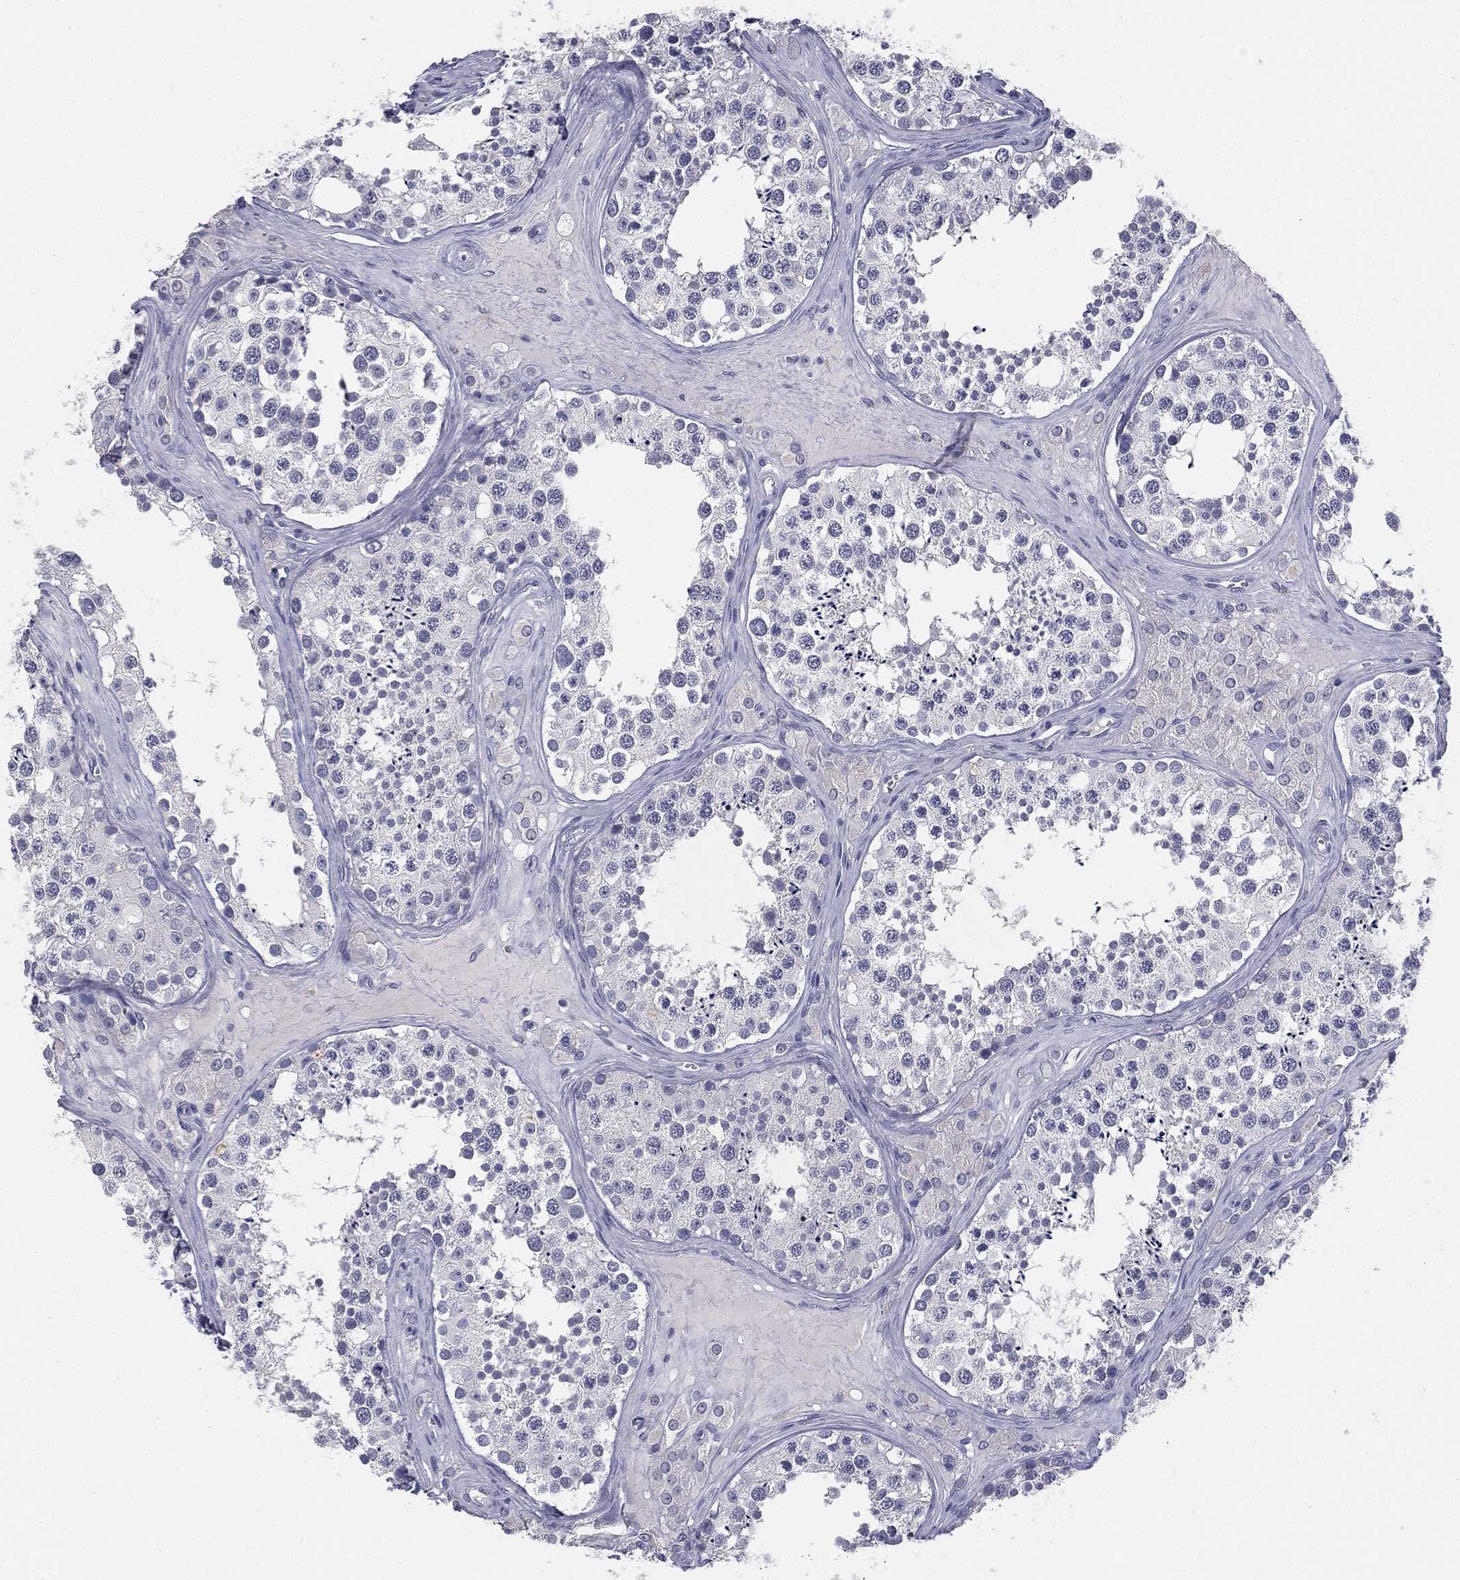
{"staining": {"intensity": "negative", "quantity": "none", "location": "none"}, "tissue": "testis", "cell_type": "Cells in seminiferous ducts", "image_type": "normal", "snomed": [{"axis": "morphology", "description": "Normal tissue, NOS"}, {"axis": "topography", "description": "Testis"}], "caption": "Immunohistochemical staining of normal testis exhibits no significant positivity in cells in seminiferous ducts.", "gene": "MUC1", "patient": {"sex": "male", "age": 31}}